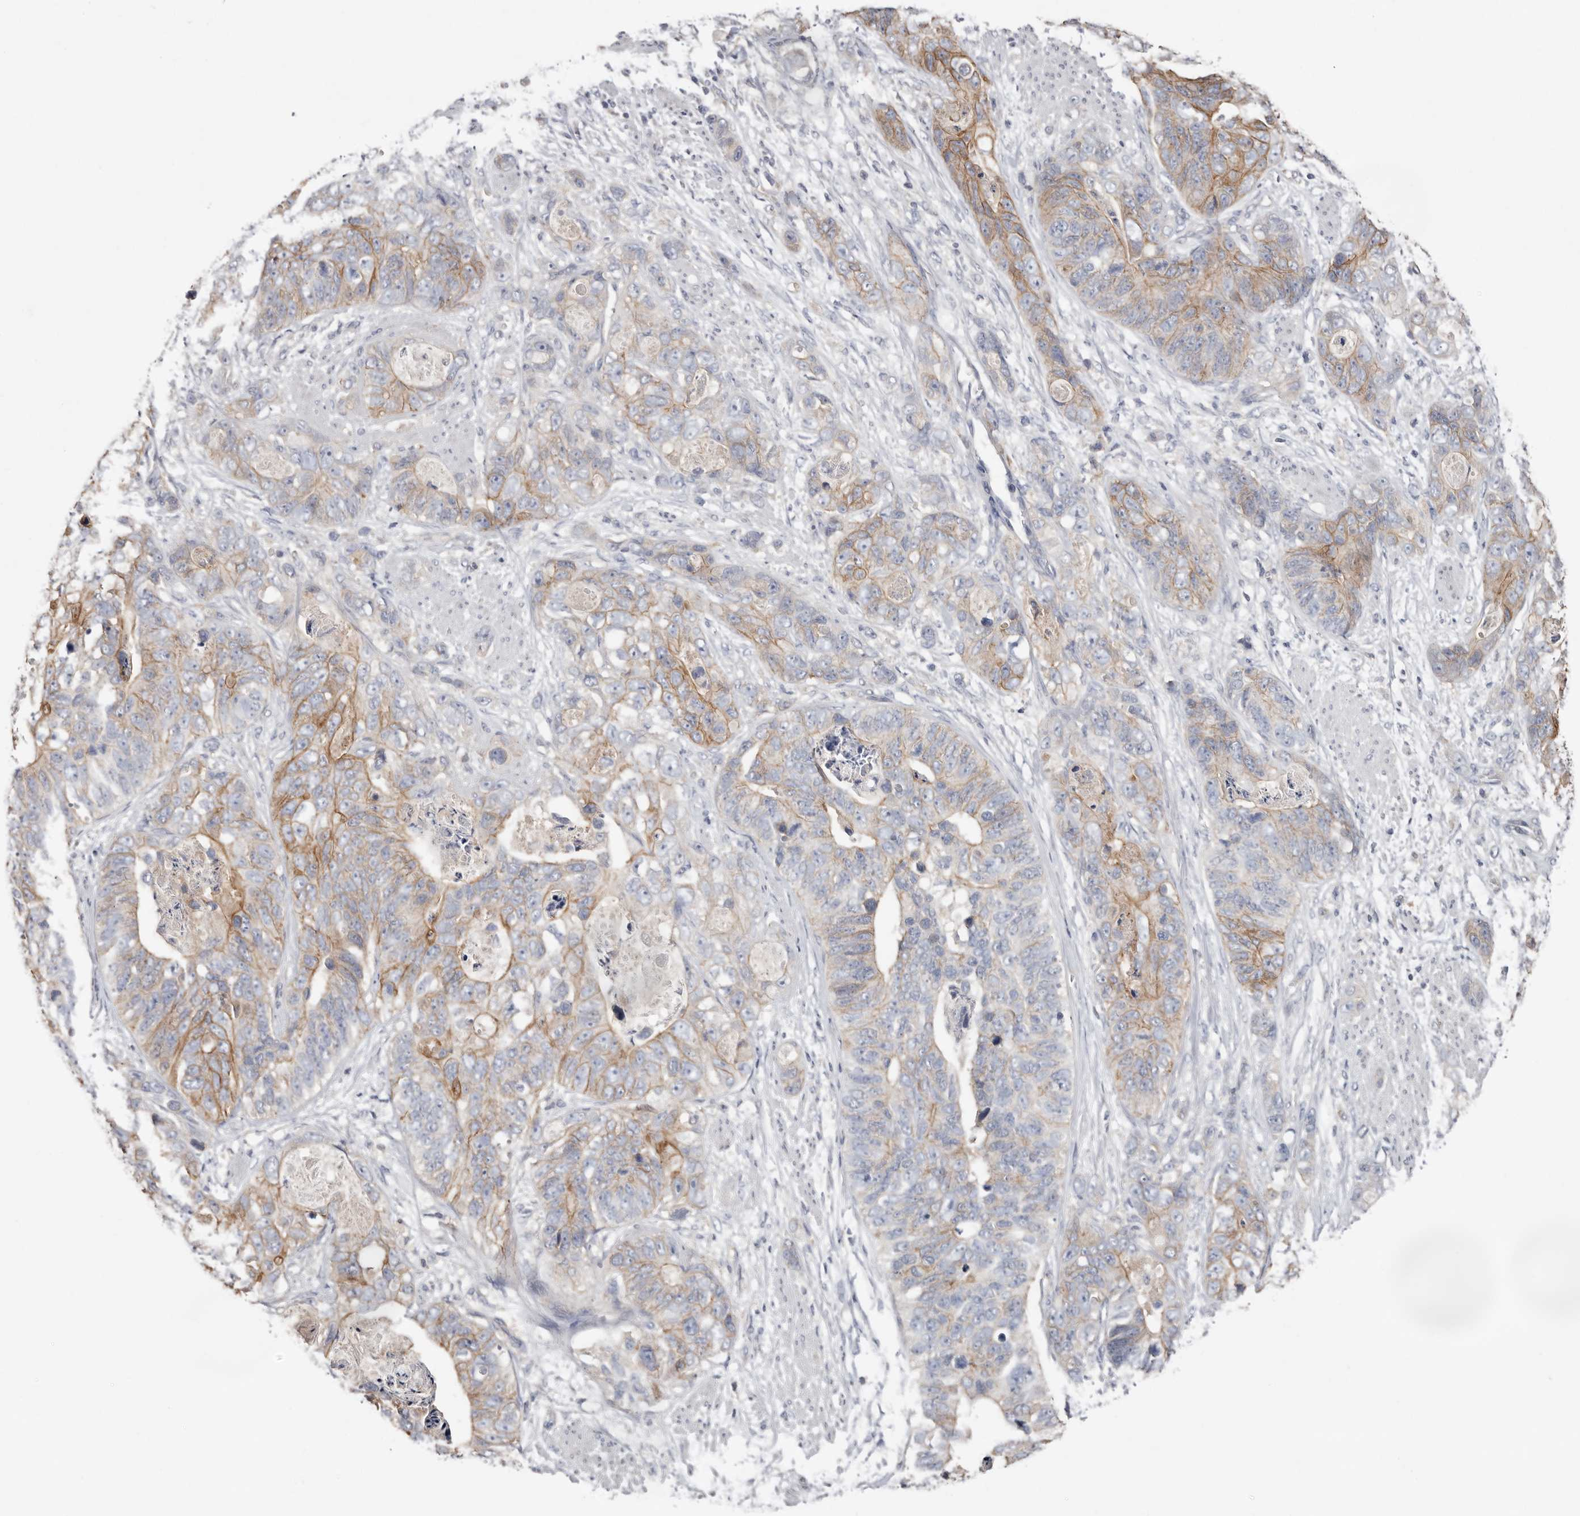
{"staining": {"intensity": "moderate", "quantity": "25%-75%", "location": "cytoplasmic/membranous"}, "tissue": "stomach cancer", "cell_type": "Tumor cells", "image_type": "cancer", "snomed": [{"axis": "morphology", "description": "Adenocarcinoma, NOS"}, {"axis": "topography", "description": "Stomach"}], "caption": "Adenocarcinoma (stomach) stained for a protein (brown) reveals moderate cytoplasmic/membranous positive expression in about 25%-75% of tumor cells.", "gene": "S100A14", "patient": {"sex": "female", "age": 89}}